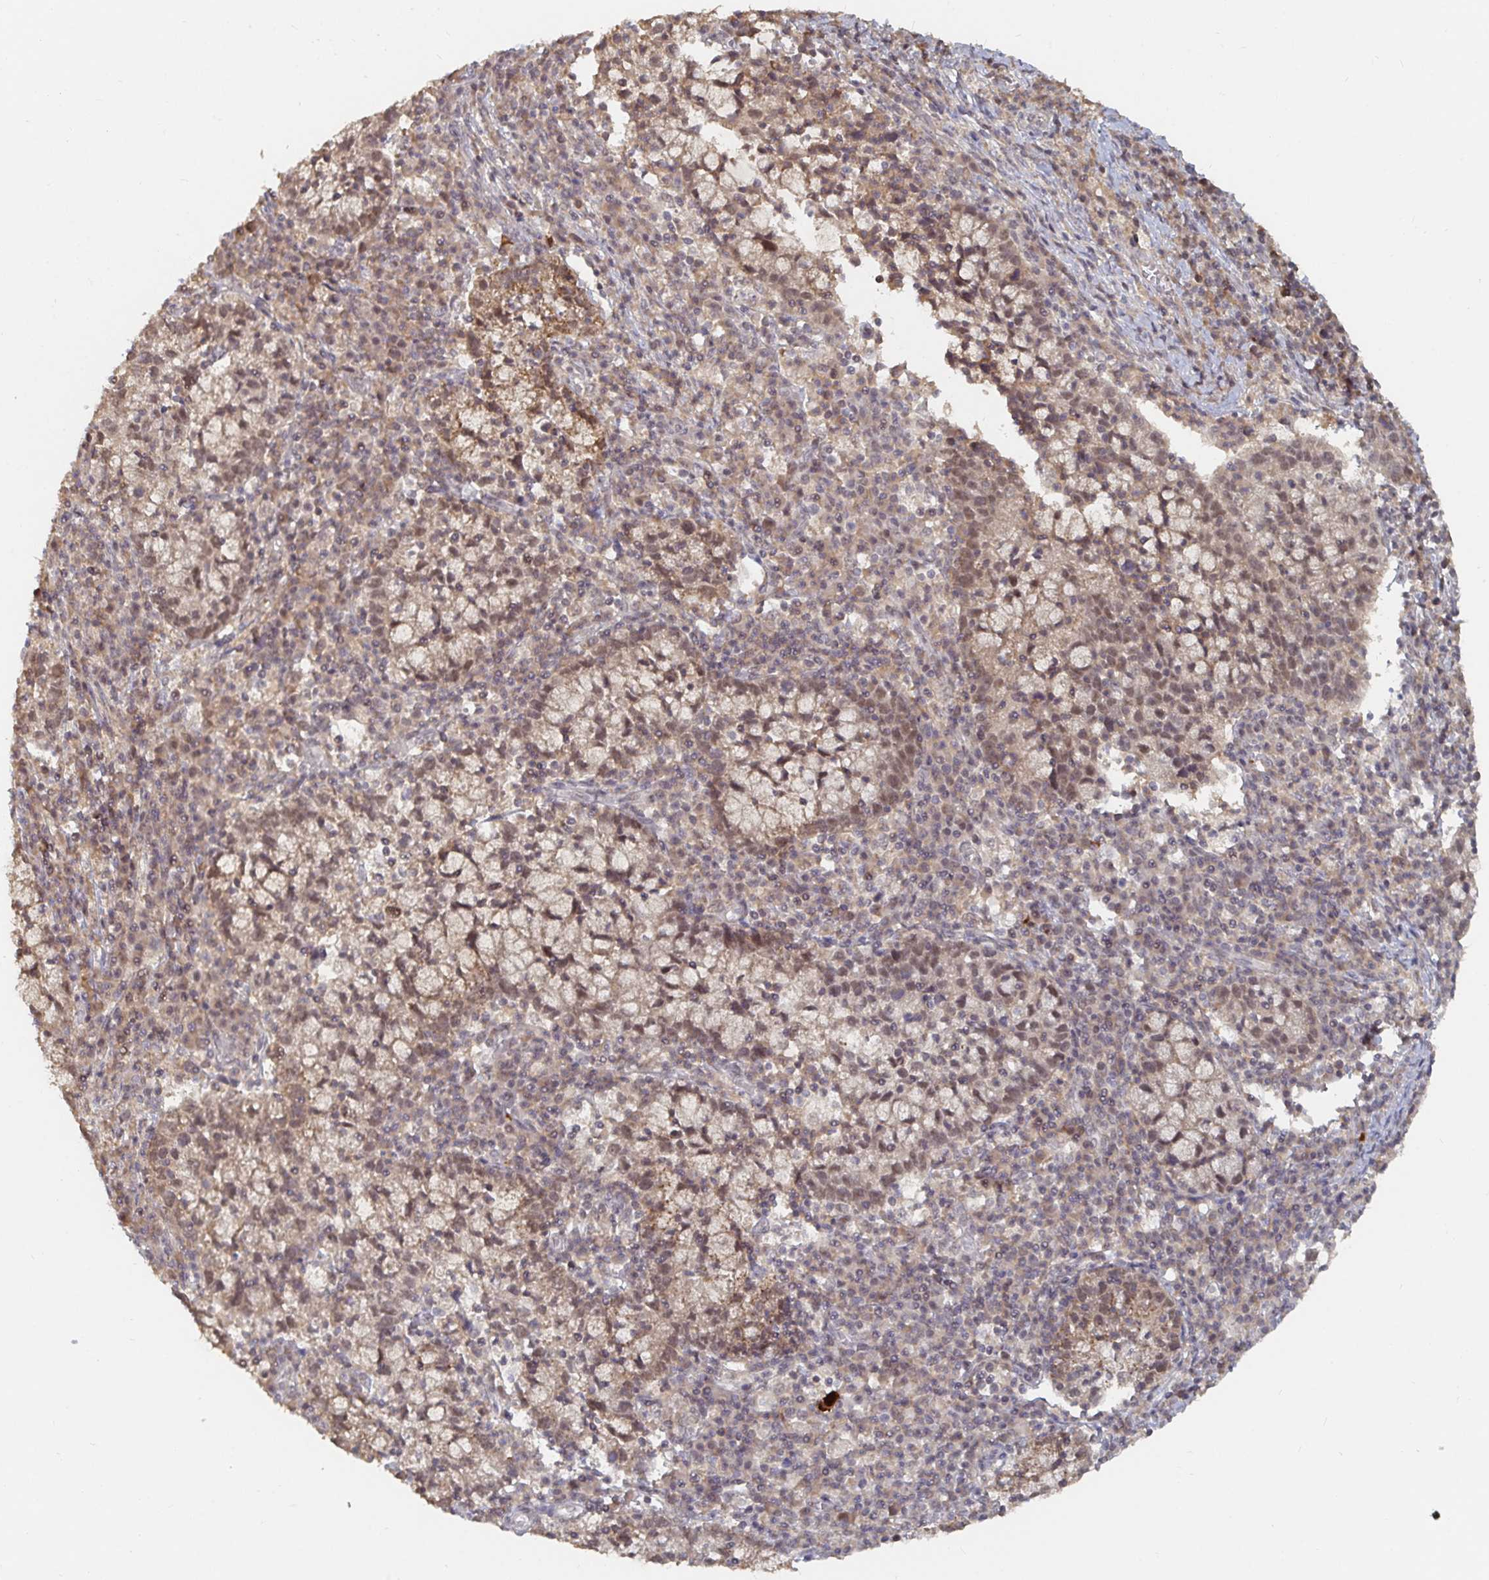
{"staining": {"intensity": "moderate", "quantity": "25%-75%", "location": "nuclear"}, "tissue": "cervical cancer", "cell_type": "Tumor cells", "image_type": "cancer", "snomed": [{"axis": "morphology", "description": "Normal tissue, NOS"}, {"axis": "morphology", "description": "Adenocarcinoma, NOS"}, {"axis": "topography", "description": "Cervix"}], "caption": "Tumor cells demonstrate medium levels of moderate nuclear staining in about 25%-75% of cells in cervical adenocarcinoma.", "gene": "LRP5", "patient": {"sex": "female", "age": 44}}